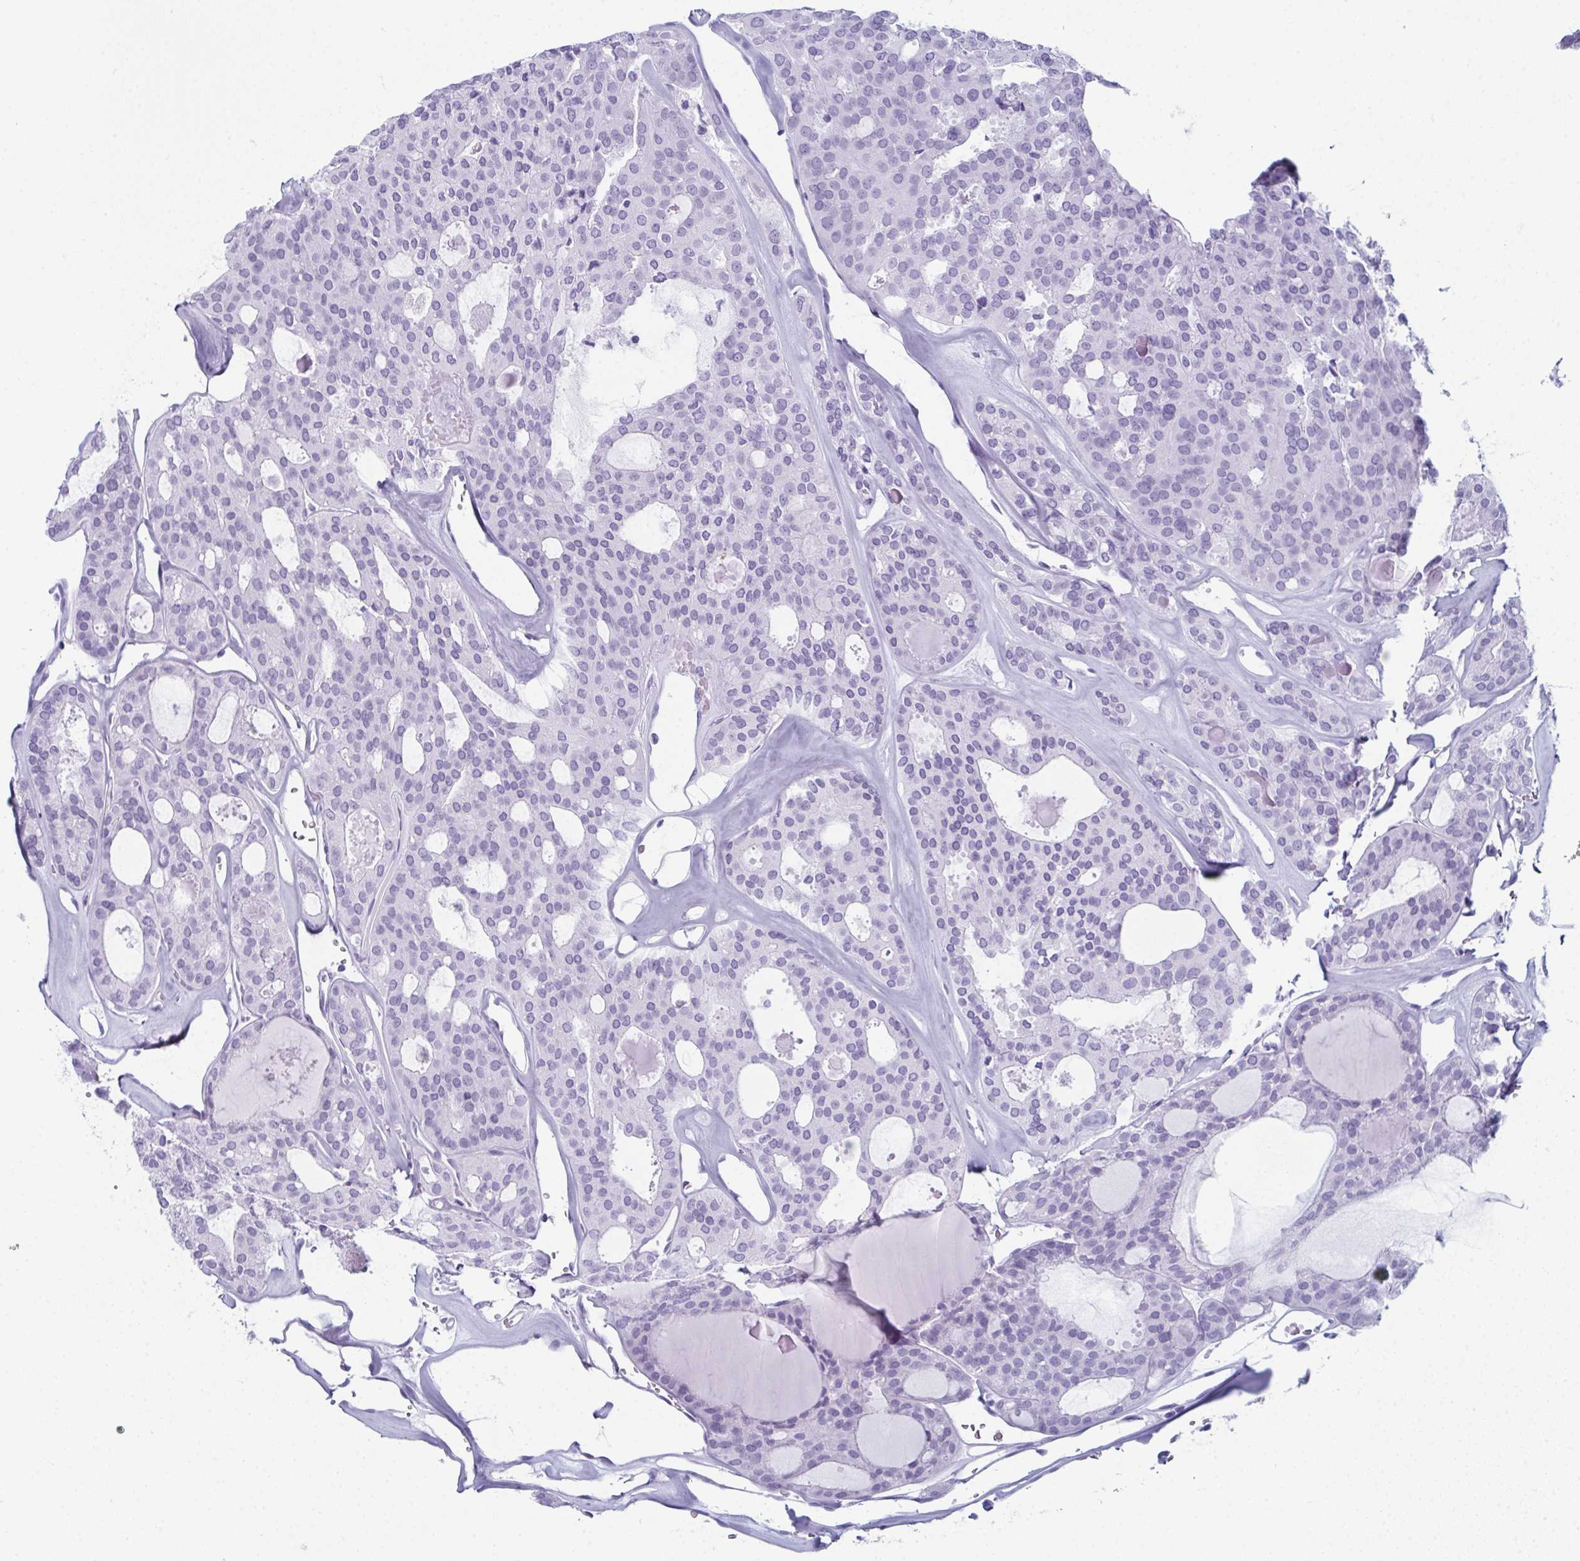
{"staining": {"intensity": "negative", "quantity": "none", "location": "none"}, "tissue": "thyroid cancer", "cell_type": "Tumor cells", "image_type": "cancer", "snomed": [{"axis": "morphology", "description": "Follicular adenoma carcinoma, NOS"}, {"axis": "topography", "description": "Thyroid gland"}], "caption": "A photomicrograph of human follicular adenoma carcinoma (thyroid) is negative for staining in tumor cells.", "gene": "ENKUR", "patient": {"sex": "male", "age": 75}}